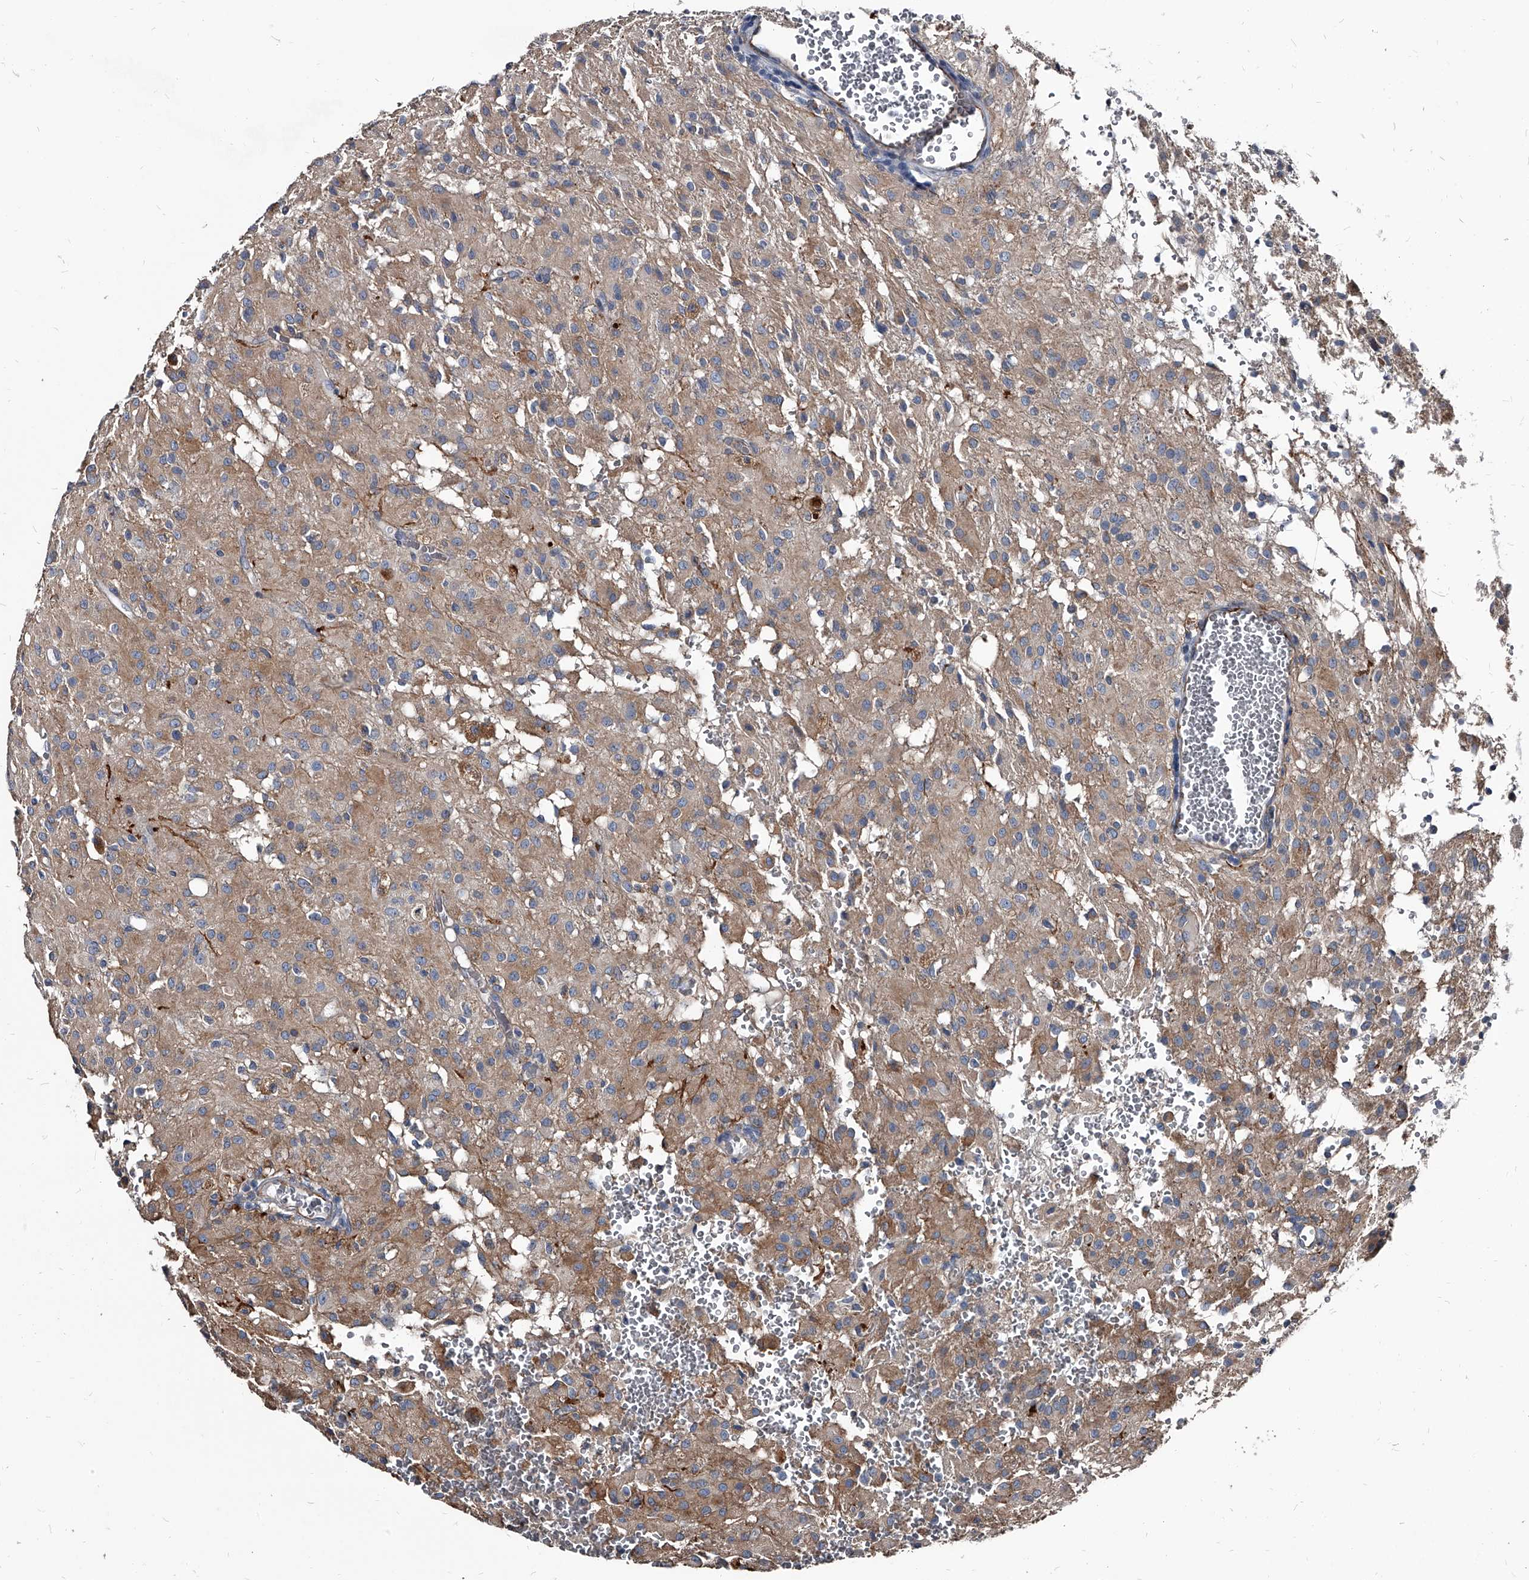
{"staining": {"intensity": "weak", "quantity": "25%-75%", "location": "cytoplasmic/membranous"}, "tissue": "glioma", "cell_type": "Tumor cells", "image_type": "cancer", "snomed": [{"axis": "morphology", "description": "Glioma, malignant, High grade"}, {"axis": "topography", "description": "Brain"}], "caption": "Immunohistochemistry (IHC) photomicrograph of neoplastic tissue: human malignant glioma (high-grade) stained using immunohistochemistry (IHC) exhibits low levels of weak protein expression localized specifically in the cytoplasmic/membranous of tumor cells, appearing as a cytoplasmic/membranous brown color.", "gene": "PGLYRP3", "patient": {"sex": "female", "age": 59}}